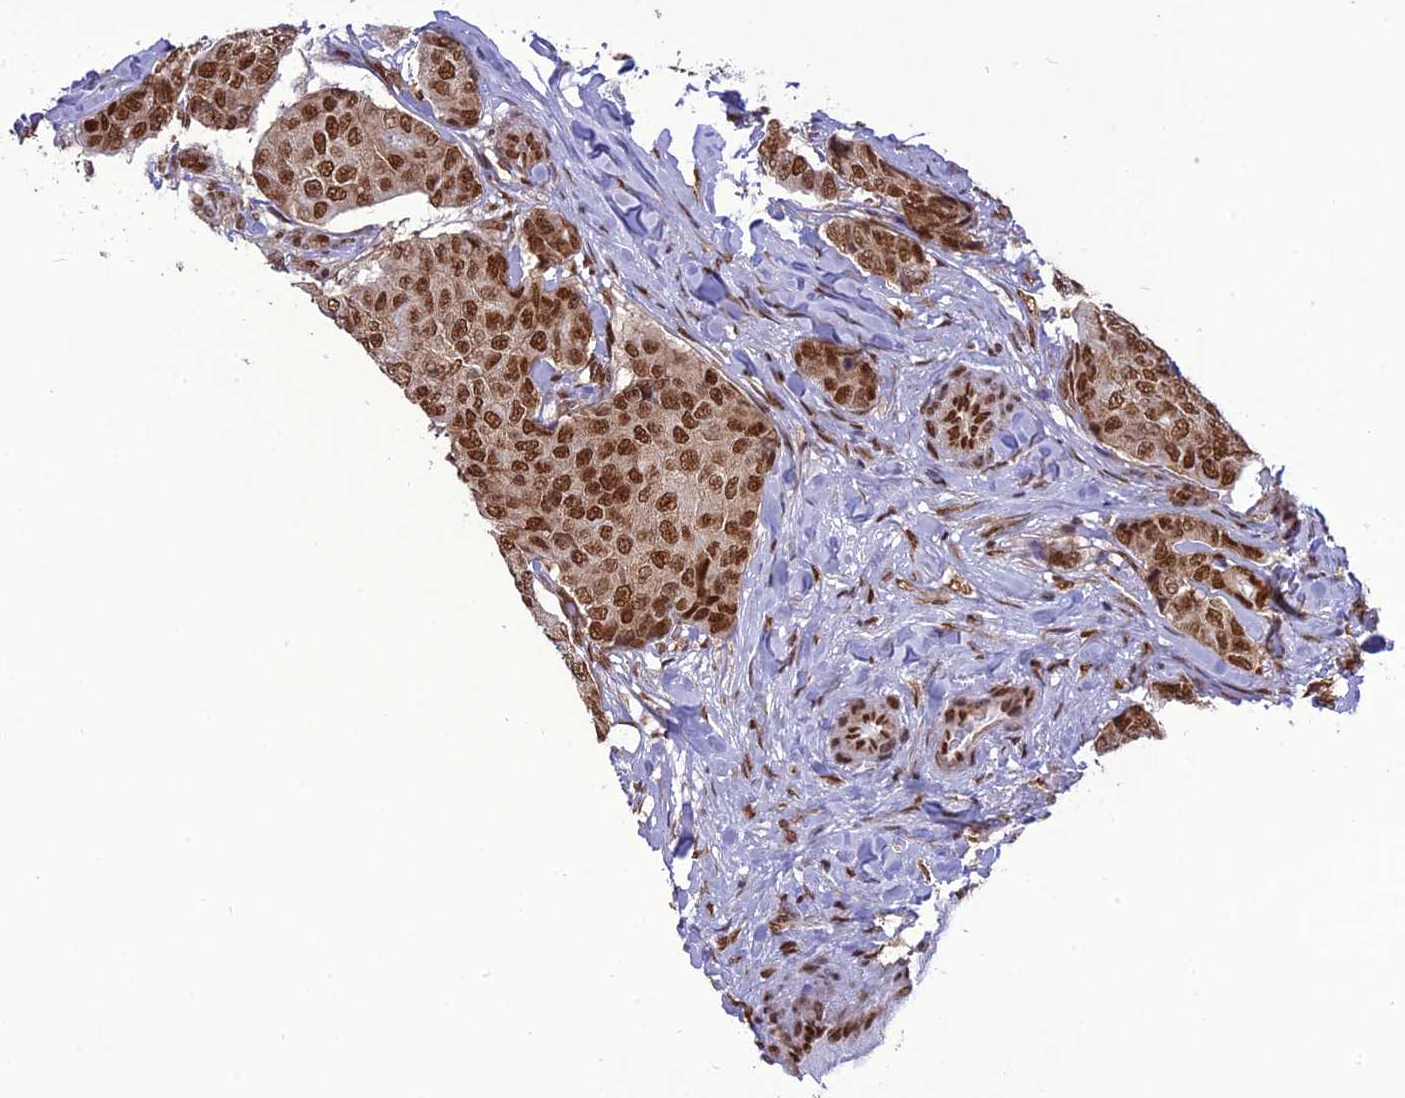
{"staining": {"intensity": "strong", "quantity": ">75%", "location": "nuclear"}, "tissue": "breast cancer", "cell_type": "Tumor cells", "image_type": "cancer", "snomed": [{"axis": "morphology", "description": "Duct carcinoma"}, {"axis": "topography", "description": "Breast"}], "caption": "Immunohistochemical staining of human breast cancer exhibits strong nuclear protein positivity in approximately >75% of tumor cells.", "gene": "DDX1", "patient": {"sex": "female", "age": 75}}